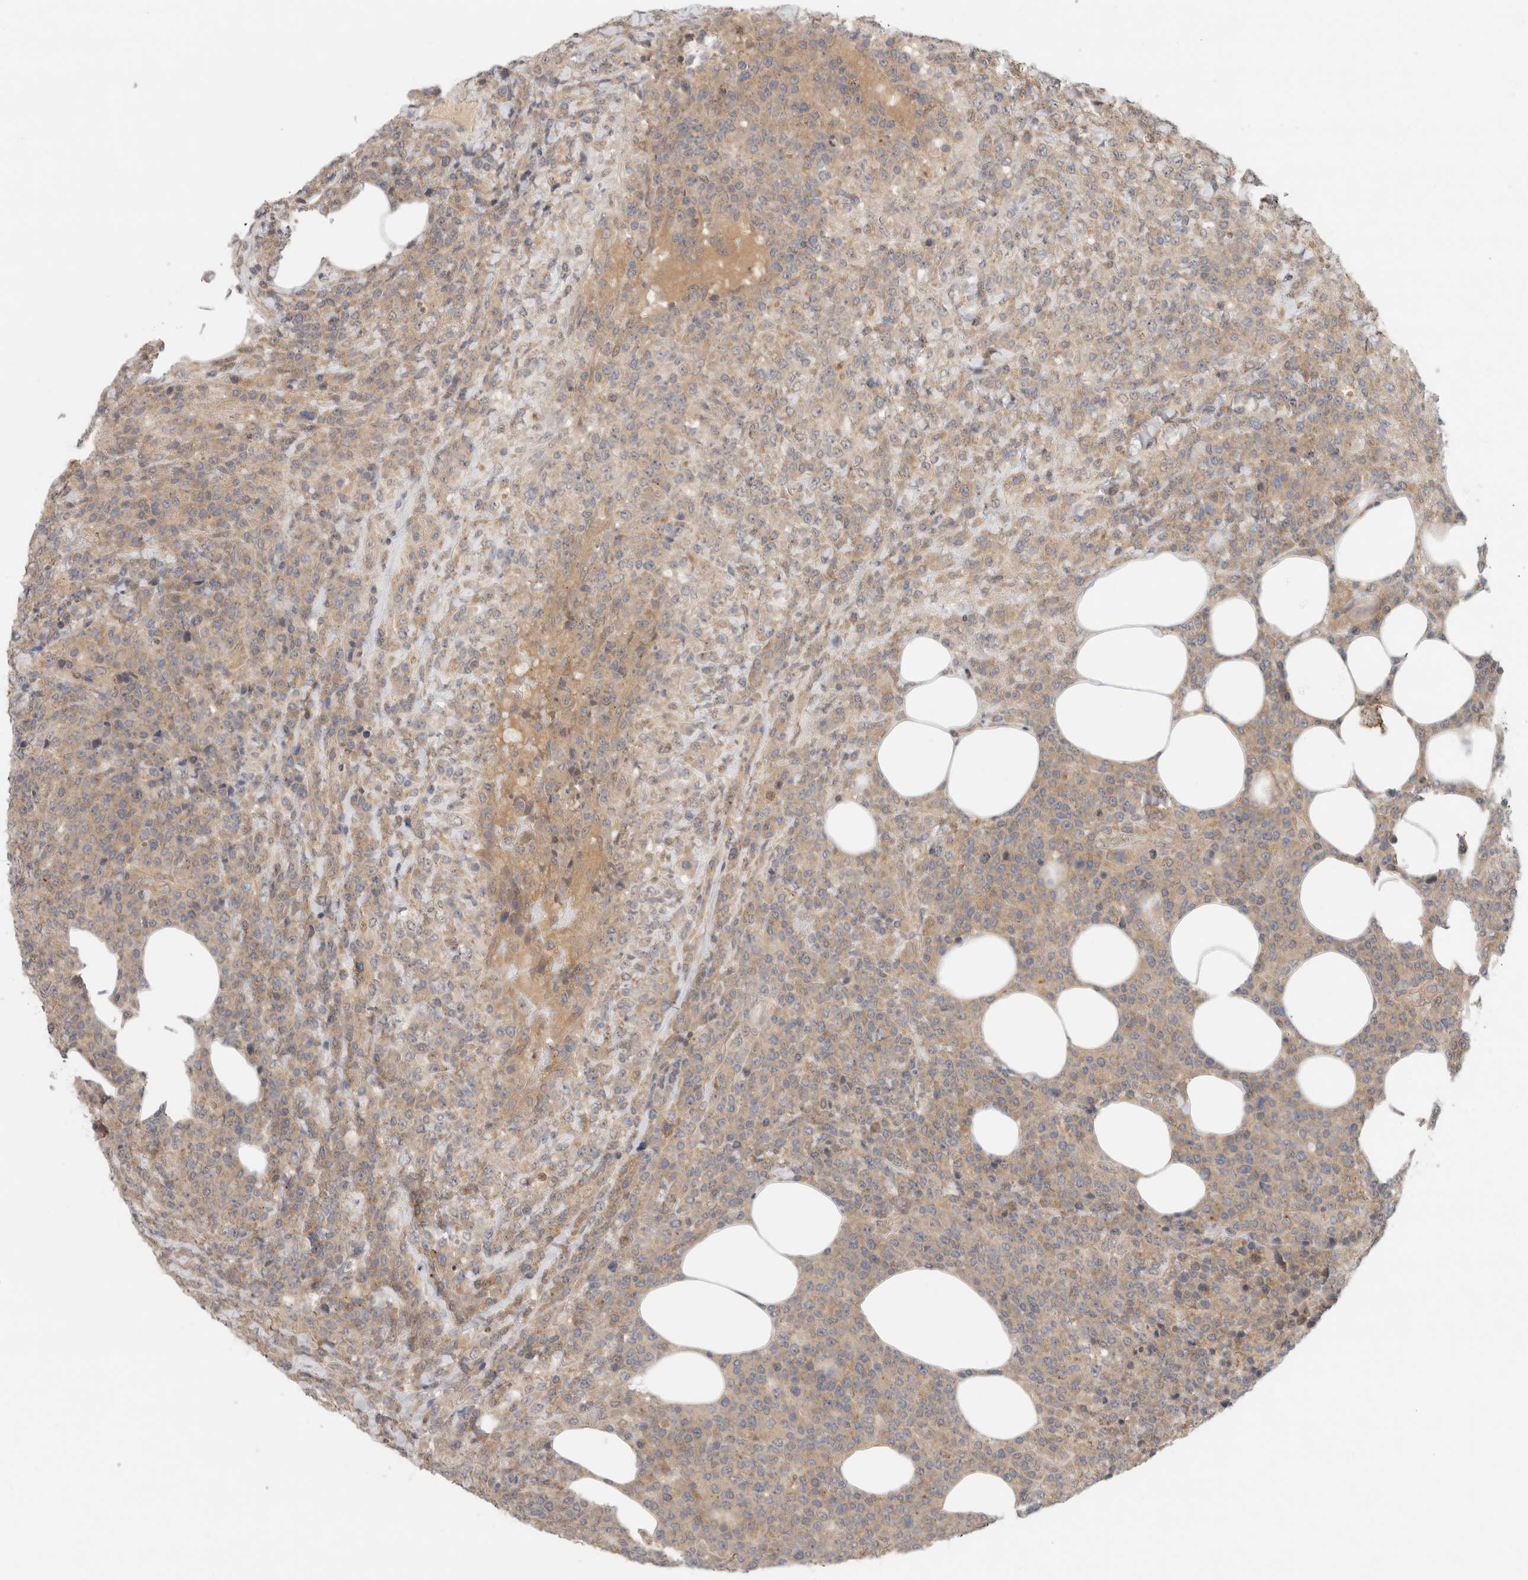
{"staining": {"intensity": "weak", "quantity": "25%-75%", "location": "cytoplasmic/membranous"}, "tissue": "lymphoma", "cell_type": "Tumor cells", "image_type": "cancer", "snomed": [{"axis": "morphology", "description": "Malignant lymphoma, non-Hodgkin's type, High grade"}, {"axis": "topography", "description": "Lymph node"}], "caption": "A histopathology image showing weak cytoplasmic/membranous expression in approximately 25%-75% of tumor cells in high-grade malignant lymphoma, non-Hodgkin's type, as visualized by brown immunohistochemical staining.", "gene": "SGK1", "patient": {"sex": "male", "age": 13}}